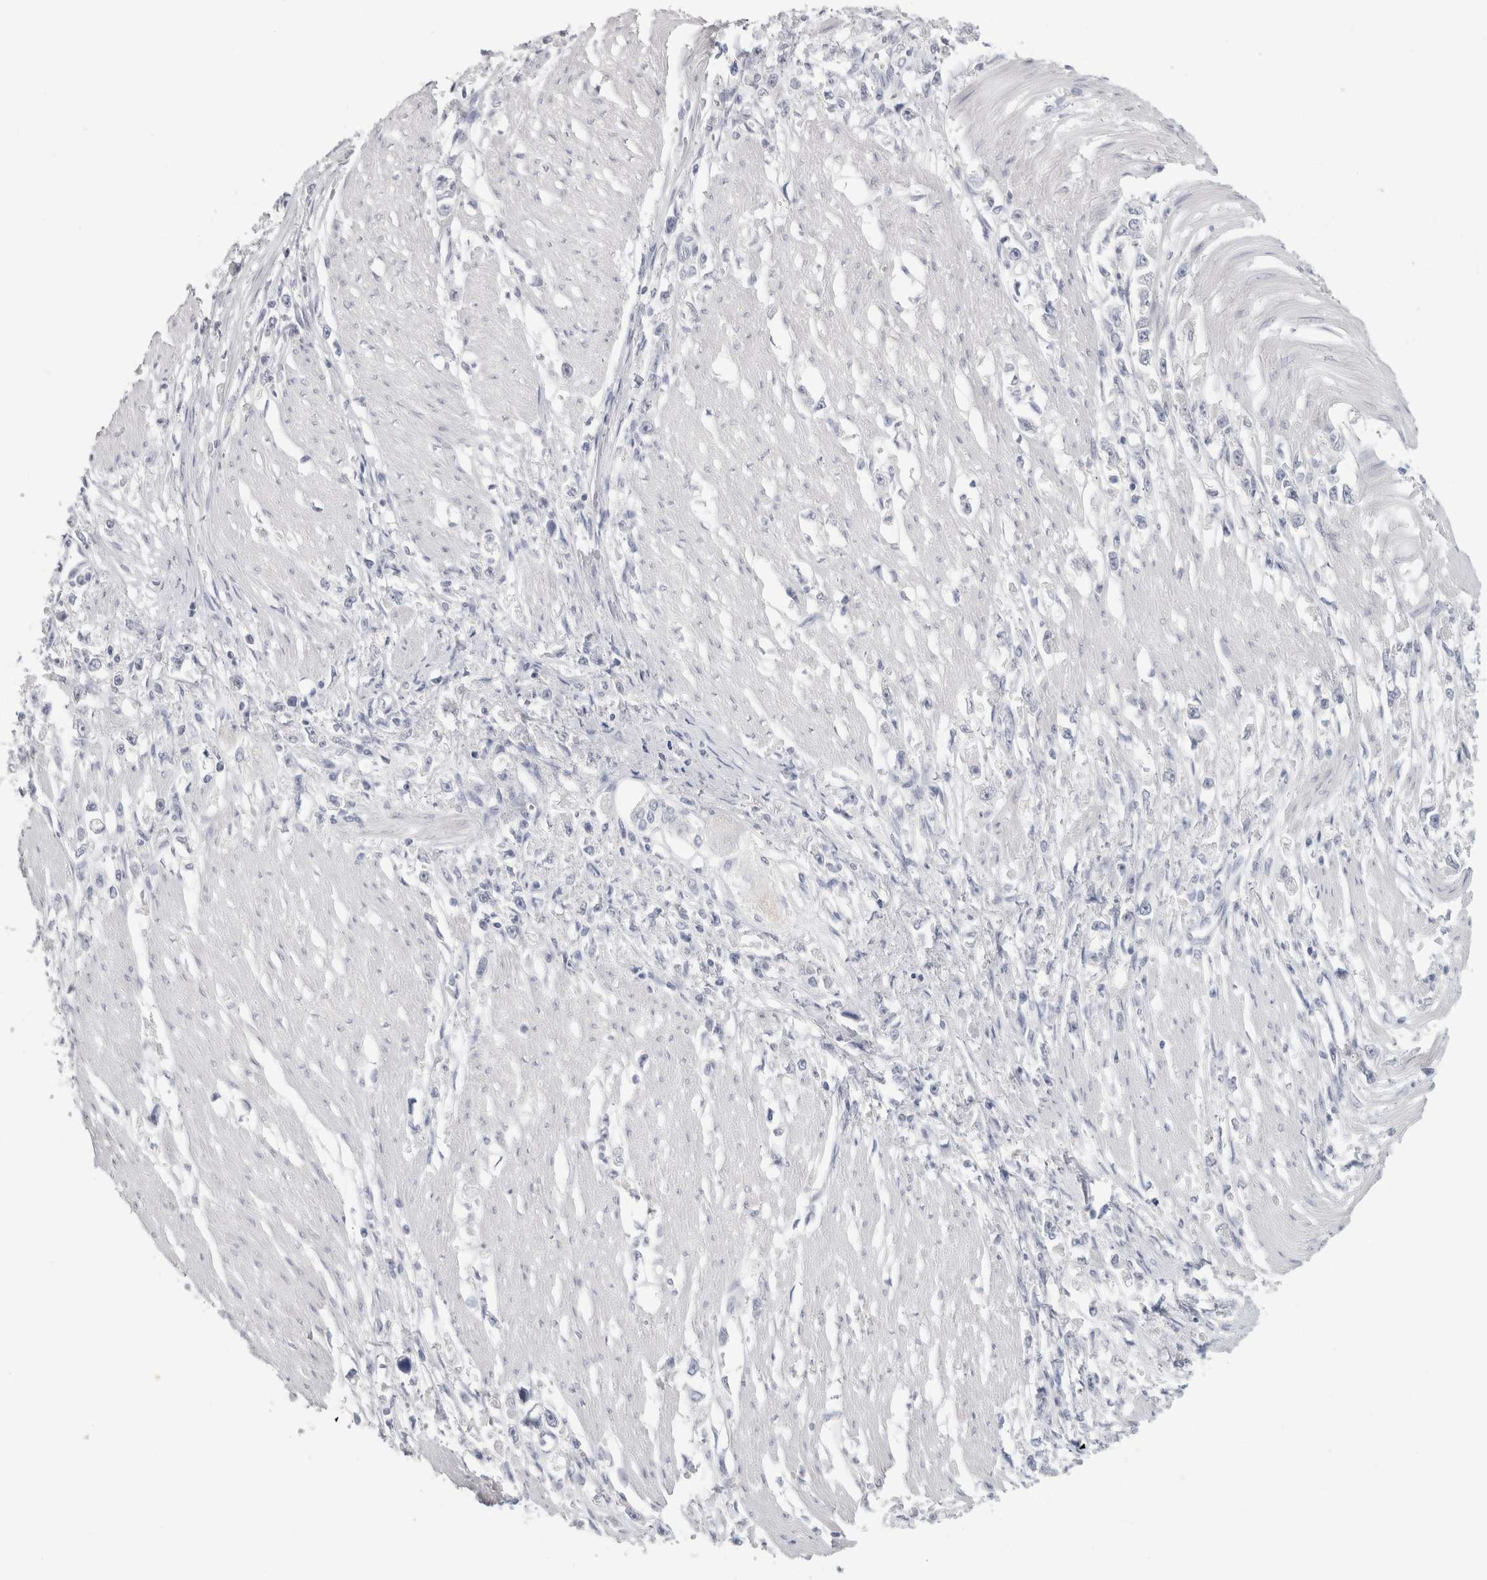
{"staining": {"intensity": "negative", "quantity": "none", "location": "none"}, "tissue": "stomach cancer", "cell_type": "Tumor cells", "image_type": "cancer", "snomed": [{"axis": "morphology", "description": "Adenocarcinoma, NOS"}, {"axis": "topography", "description": "Stomach"}], "caption": "A histopathology image of stomach adenocarcinoma stained for a protein demonstrates no brown staining in tumor cells.", "gene": "SLC6A1", "patient": {"sex": "female", "age": 59}}